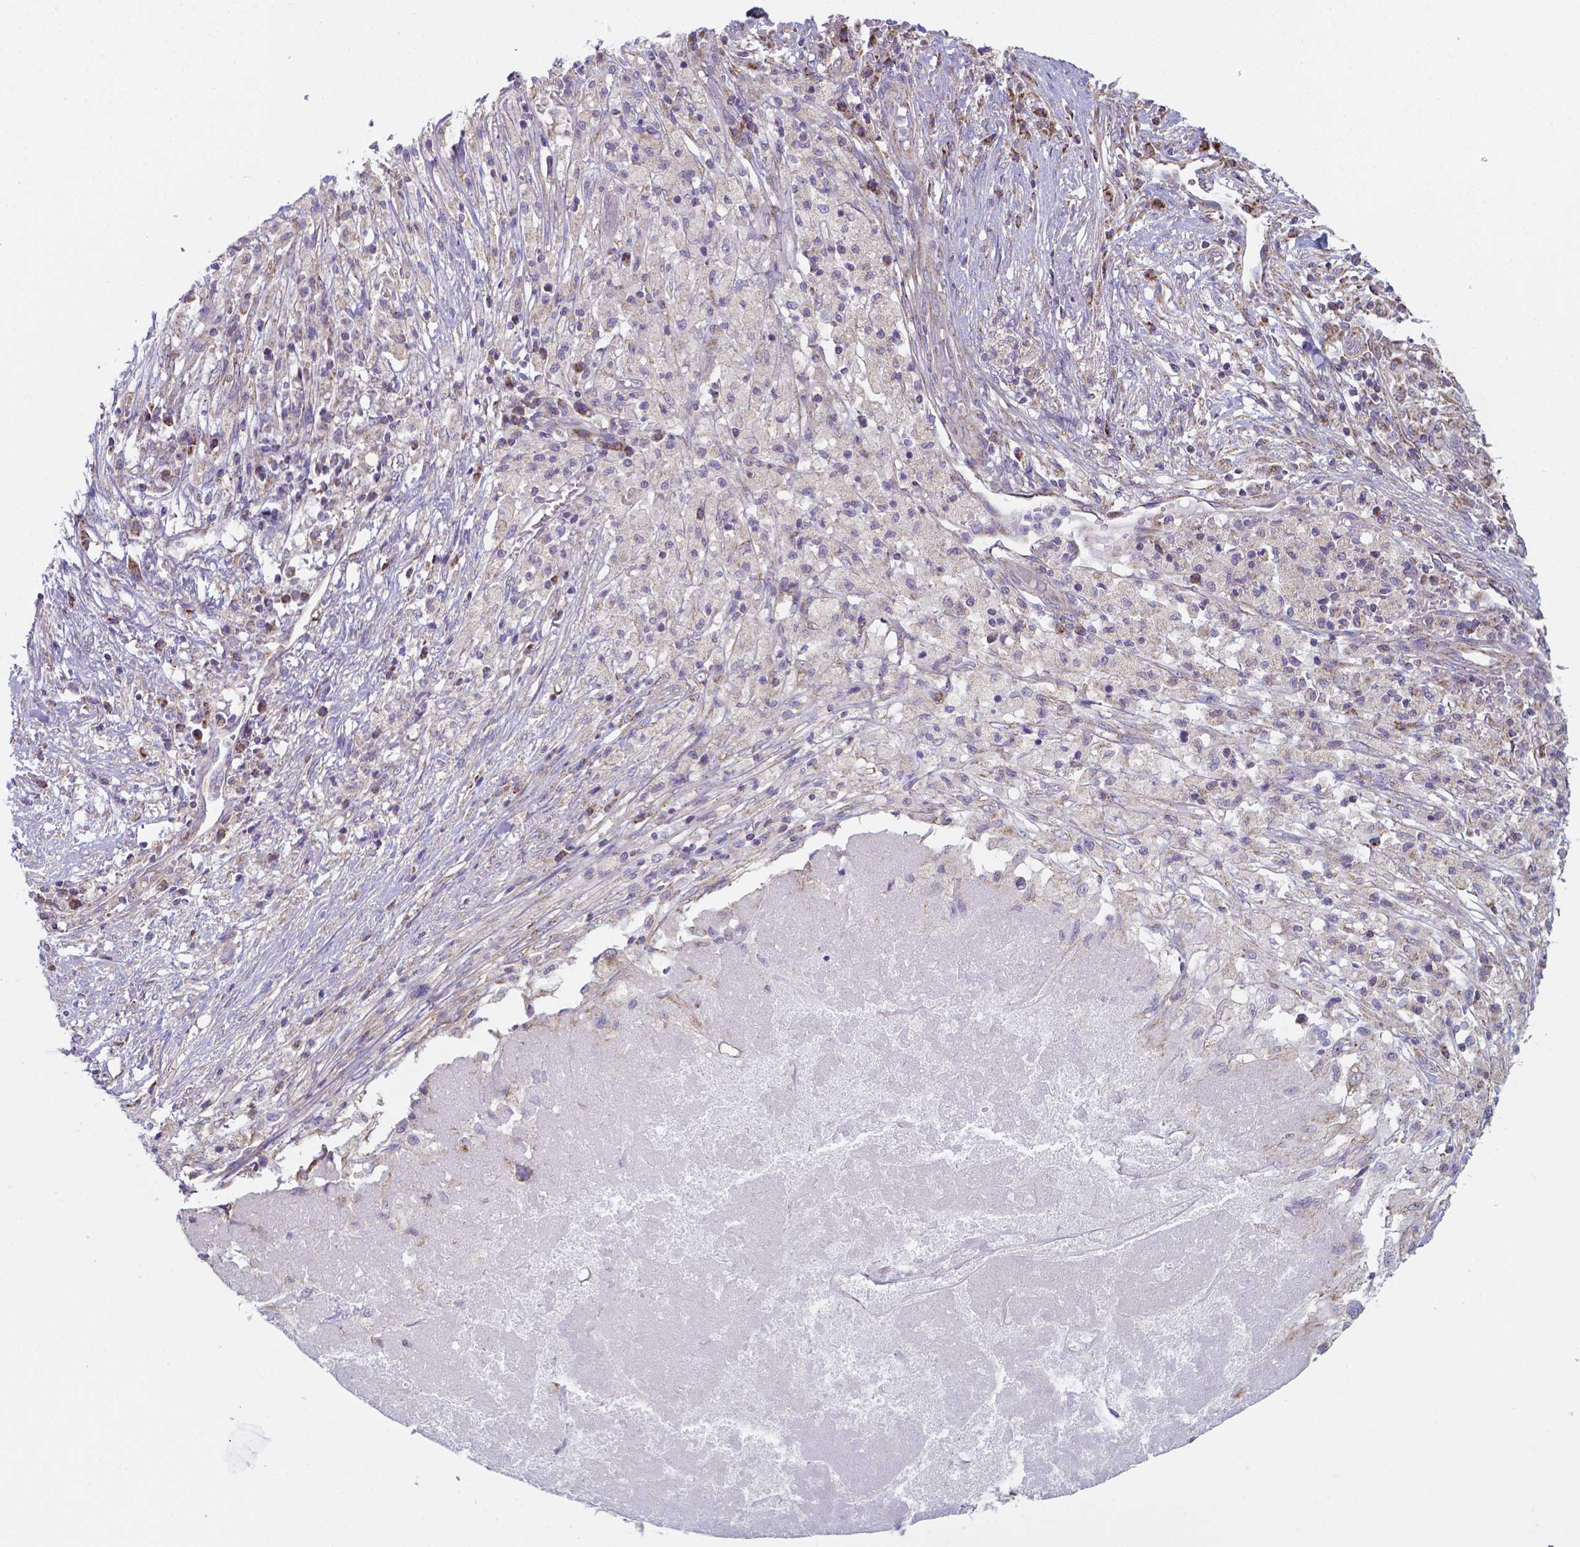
{"staining": {"intensity": "negative", "quantity": "none", "location": "none"}, "tissue": "stomach cancer", "cell_type": "Tumor cells", "image_type": "cancer", "snomed": [{"axis": "morphology", "description": "Adenocarcinoma, NOS"}, {"axis": "topography", "description": "Stomach"}], "caption": "DAB (3,3'-diaminobenzidine) immunohistochemical staining of human adenocarcinoma (stomach) displays no significant positivity in tumor cells. (DAB (3,3'-diaminobenzidine) IHC, high magnification).", "gene": "FAM114A1", "patient": {"sex": "male", "age": 69}}